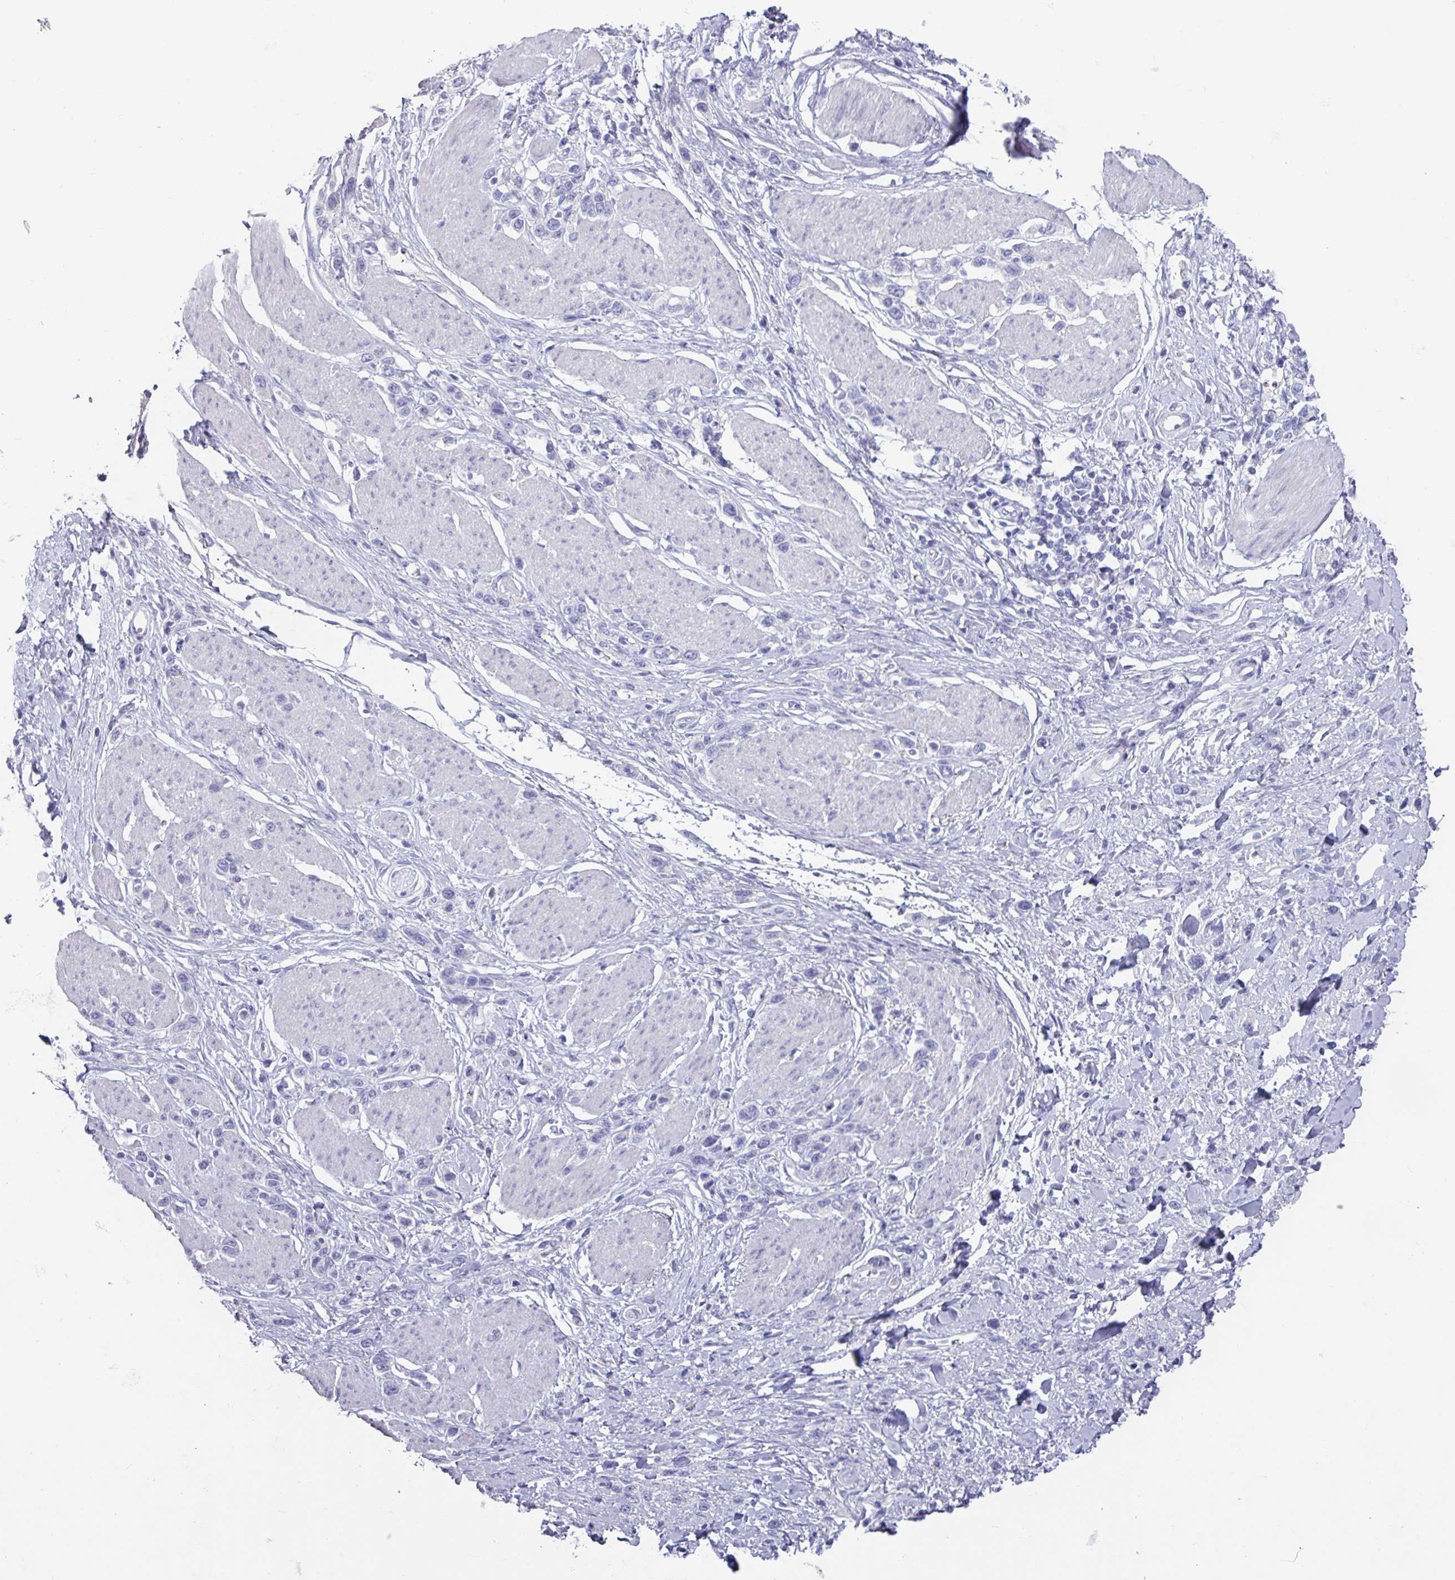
{"staining": {"intensity": "negative", "quantity": "none", "location": "none"}, "tissue": "stomach cancer", "cell_type": "Tumor cells", "image_type": "cancer", "snomed": [{"axis": "morphology", "description": "Adenocarcinoma, NOS"}, {"axis": "topography", "description": "Stomach"}], "caption": "High magnification brightfield microscopy of adenocarcinoma (stomach) stained with DAB (3,3'-diaminobenzidine) (brown) and counterstained with hematoxylin (blue): tumor cells show no significant staining.", "gene": "OR2T10", "patient": {"sex": "female", "age": 65}}